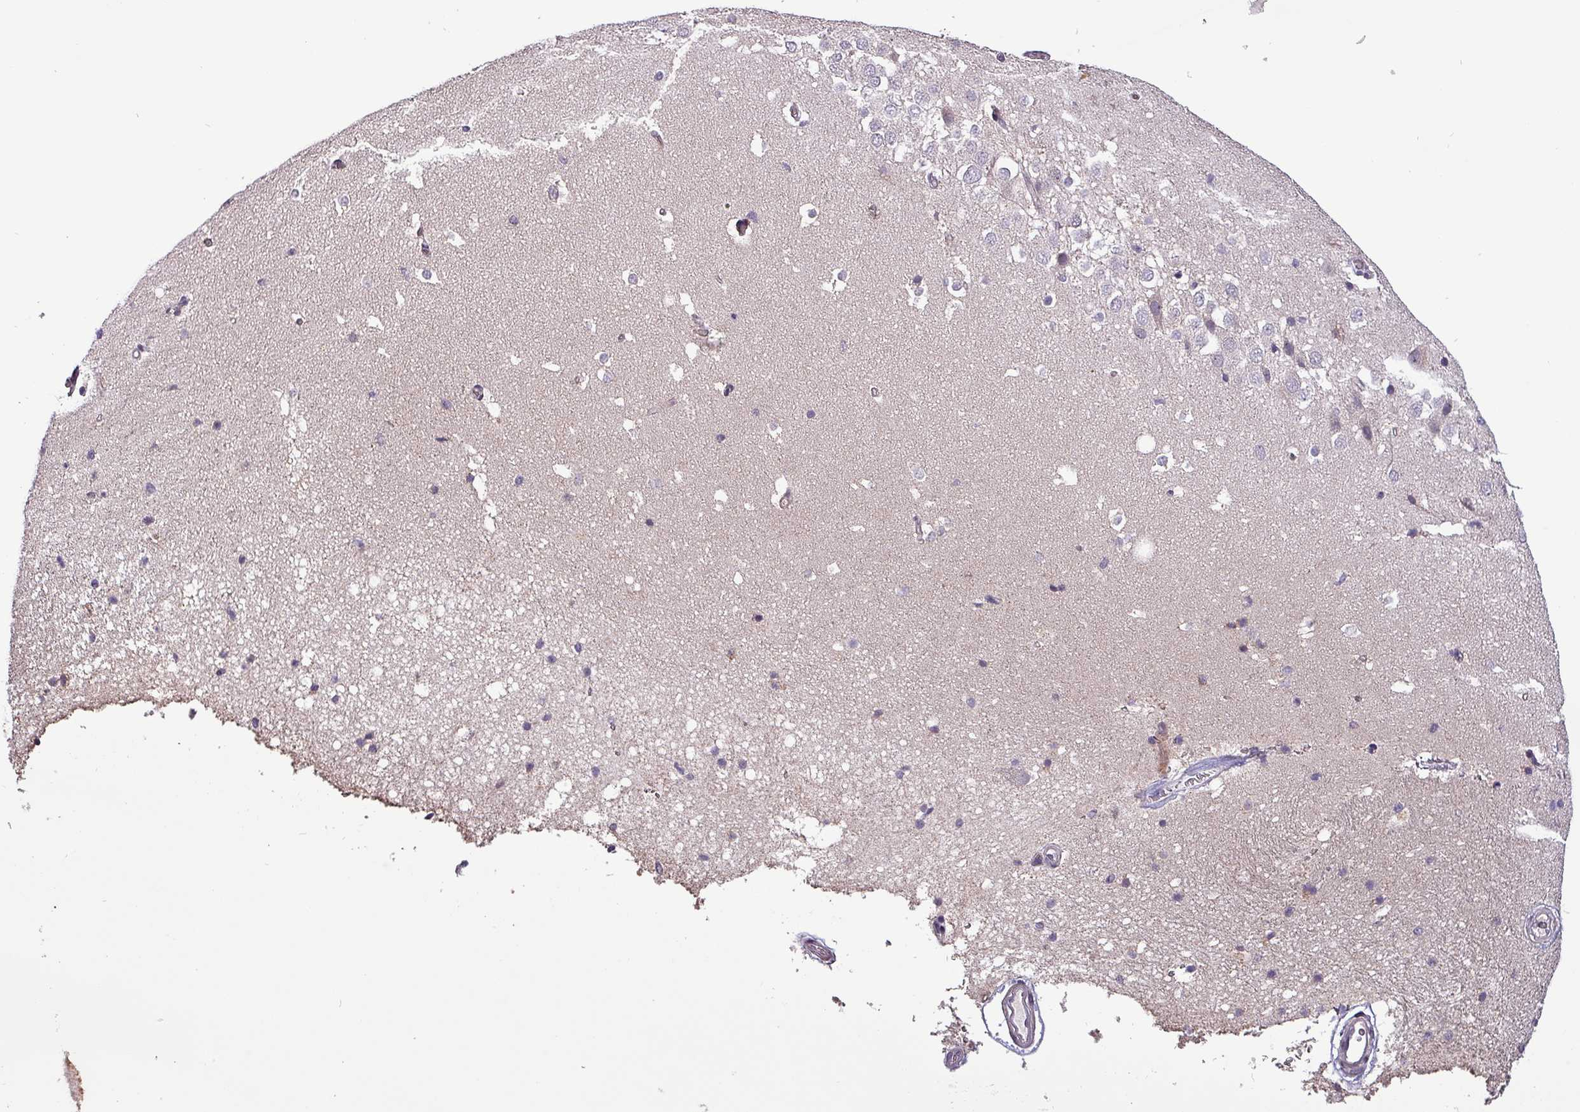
{"staining": {"intensity": "negative", "quantity": "none", "location": "none"}, "tissue": "hippocampus", "cell_type": "Glial cells", "image_type": "normal", "snomed": [{"axis": "morphology", "description": "Normal tissue, NOS"}, {"axis": "topography", "description": "Hippocampus"}], "caption": "This is an IHC photomicrograph of normal hippocampus. There is no positivity in glial cells.", "gene": "GRAPL", "patient": {"sex": "male", "age": 37}}